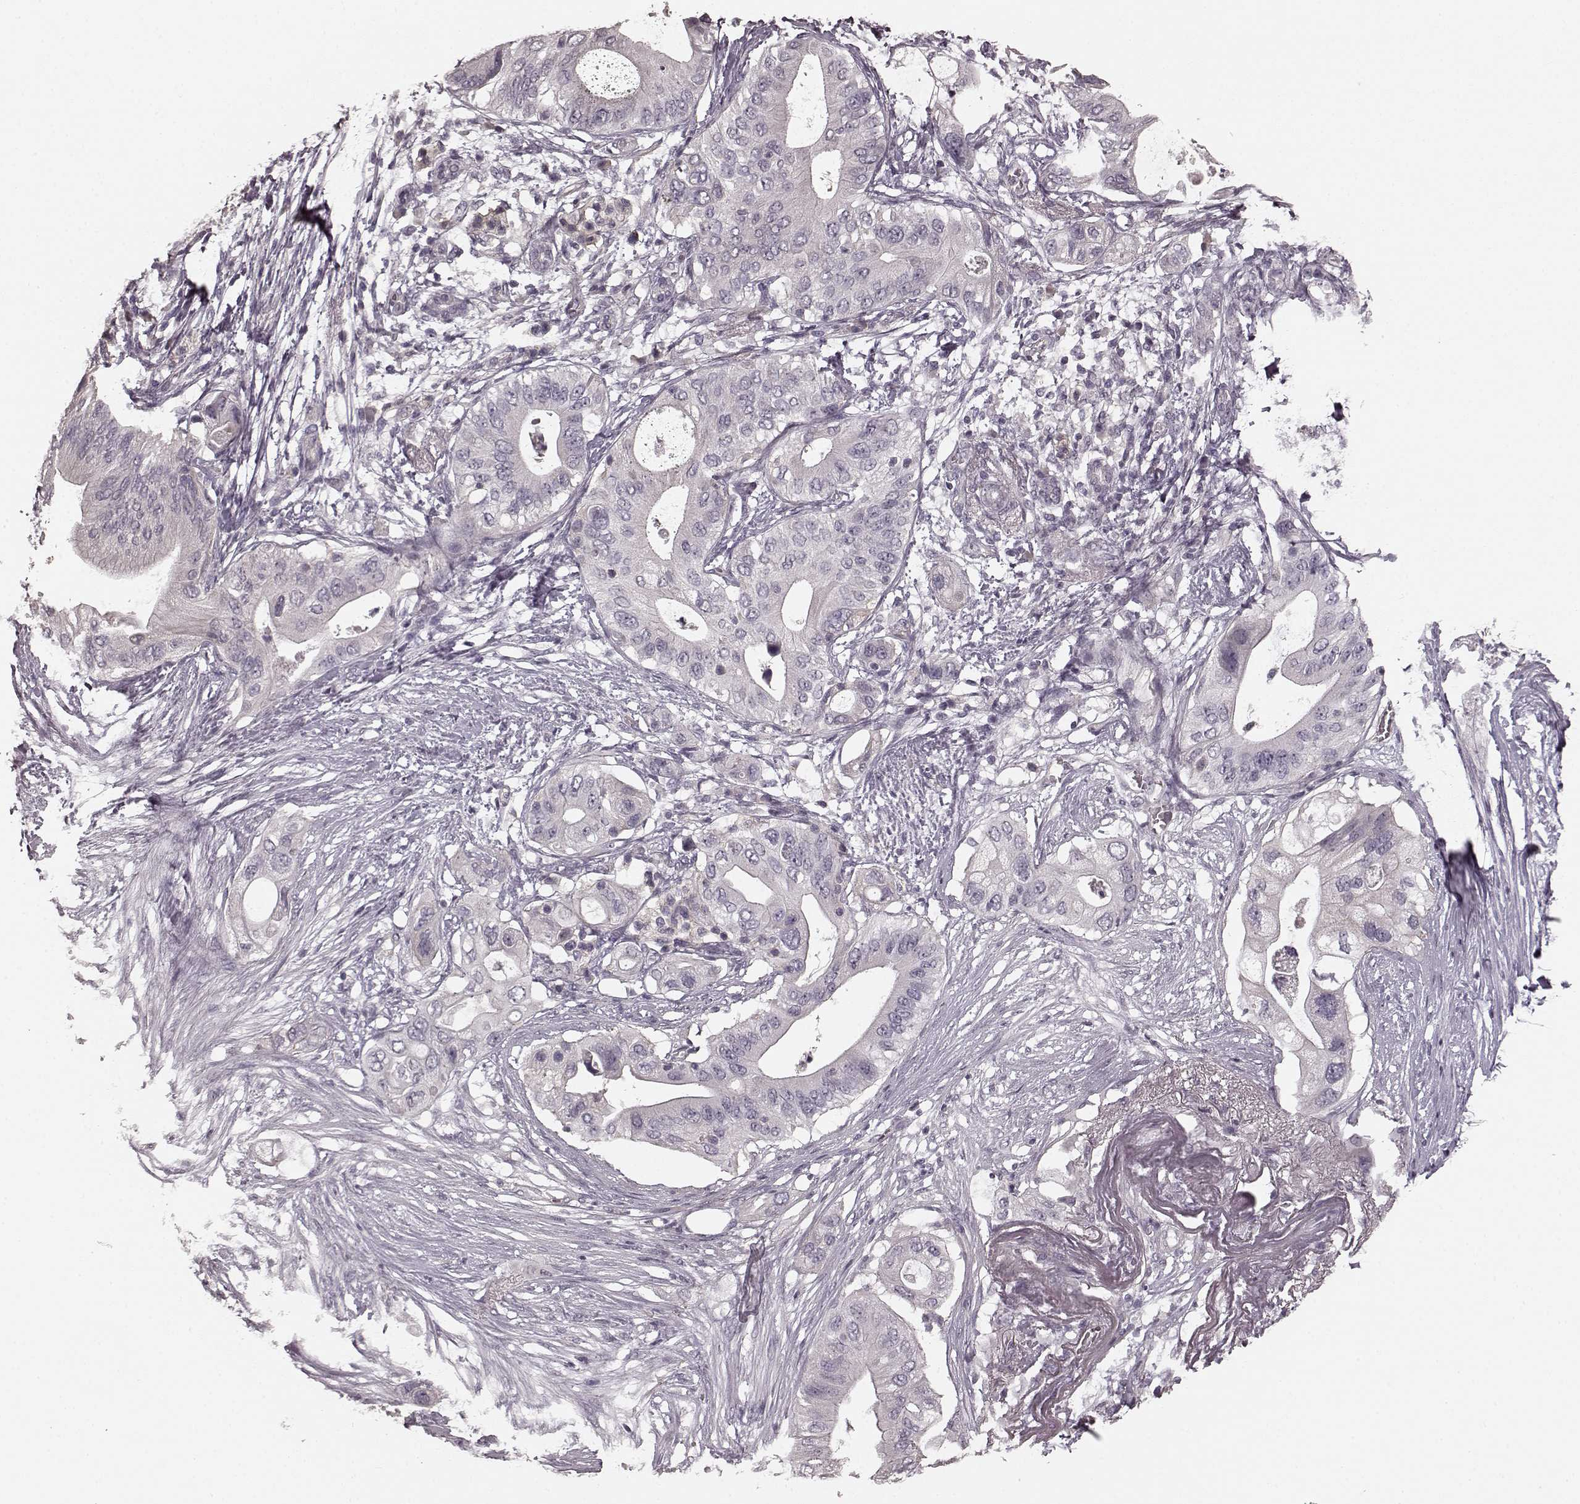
{"staining": {"intensity": "negative", "quantity": "none", "location": "none"}, "tissue": "pancreatic cancer", "cell_type": "Tumor cells", "image_type": "cancer", "snomed": [{"axis": "morphology", "description": "Adenocarcinoma, NOS"}, {"axis": "topography", "description": "Pancreas"}], "caption": "IHC photomicrograph of neoplastic tissue: human adenocarcinoma (pancreatic) stained with DAB shows no significant protein positivity in tumor cells.", "gene": "PRKCE", "patient": {"sex": "female", "age": 72}}